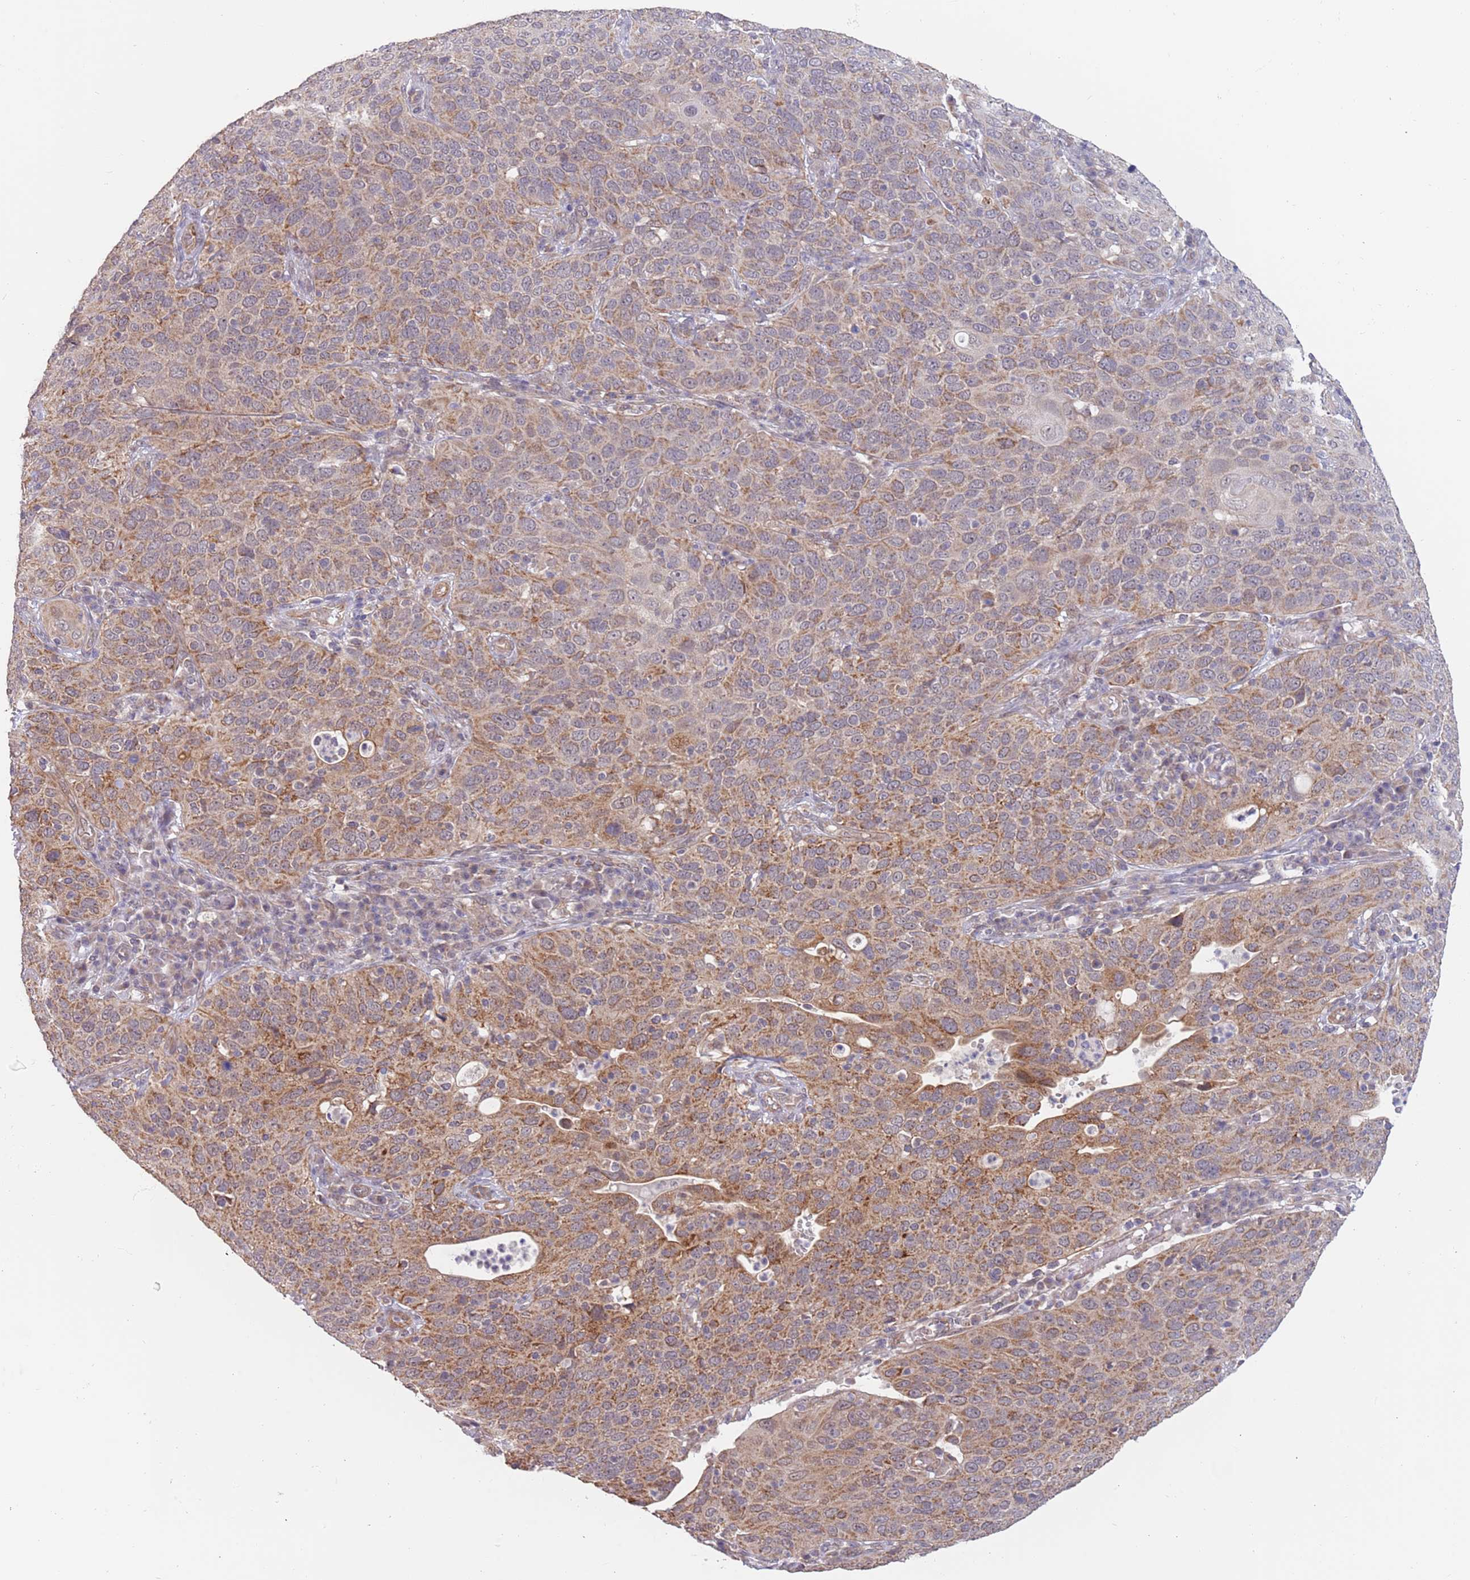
{"staining": {"intensity": "moderate", "quantity": ">75%", "location": "cytoplasmic/membranous"}, "tissue": "cervical cancer", "cell_type": "Tumor cells", "image_type": "cancer", "snomed": [{"axis": "morphology", "description": "Squamous cell carcinoma, NOS"}, {"axis": "topography", "description": "Cervix"}], "caption": "Cervical squamous cell carcinoma was stained to show a protein in brown. There is medium levels of moderate cytoplasmic/membranous expression in approximately >75% of tumor cells.", "gene": "UQCC3", "patient": {"sex": "female", "age": 36}}